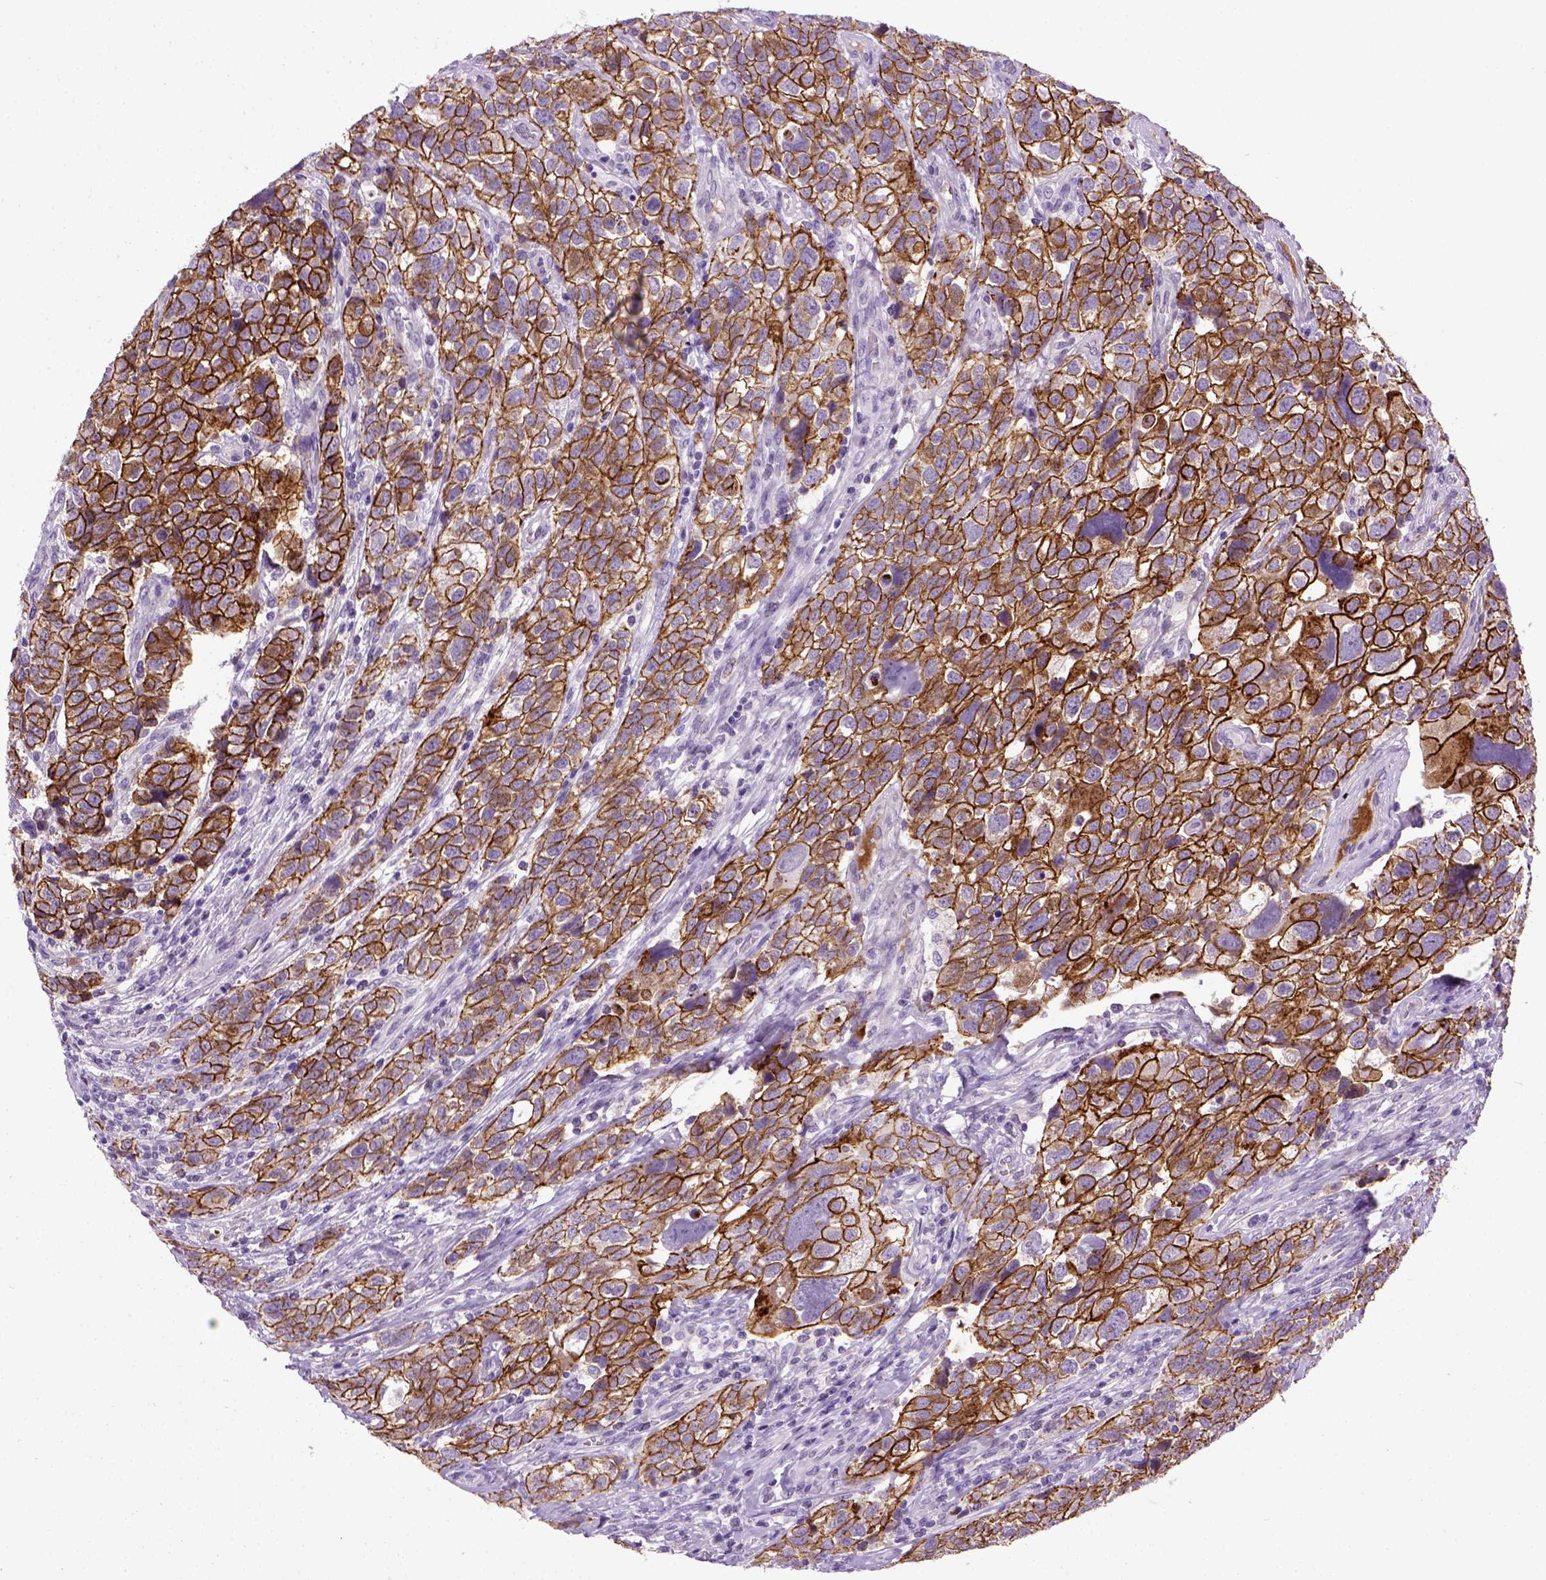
{"staining": {"intensity": "strong", "quantity": ">75%", "location": "cytoplasmic/membranous"}, "tissue": "urothelial cancer", "cell_type": "Tumor cells", "image_type": "cancer", "snomed": [{"axis": "morphology", "description": "Urothelial carcinoma, High grade"}, {"axis": "topography", "description": "Urinary bladder"}], "caption": "Immunohistochemical staining of urothelial cancer shows high levels of strong cytoplasmic/membranous staining in approximately >75% of tumor cells. (Brightfield microscopy of DAB IHC at high magnification).", "gene": "CDH1", "patient": {"sex": "female", "age": 58}}